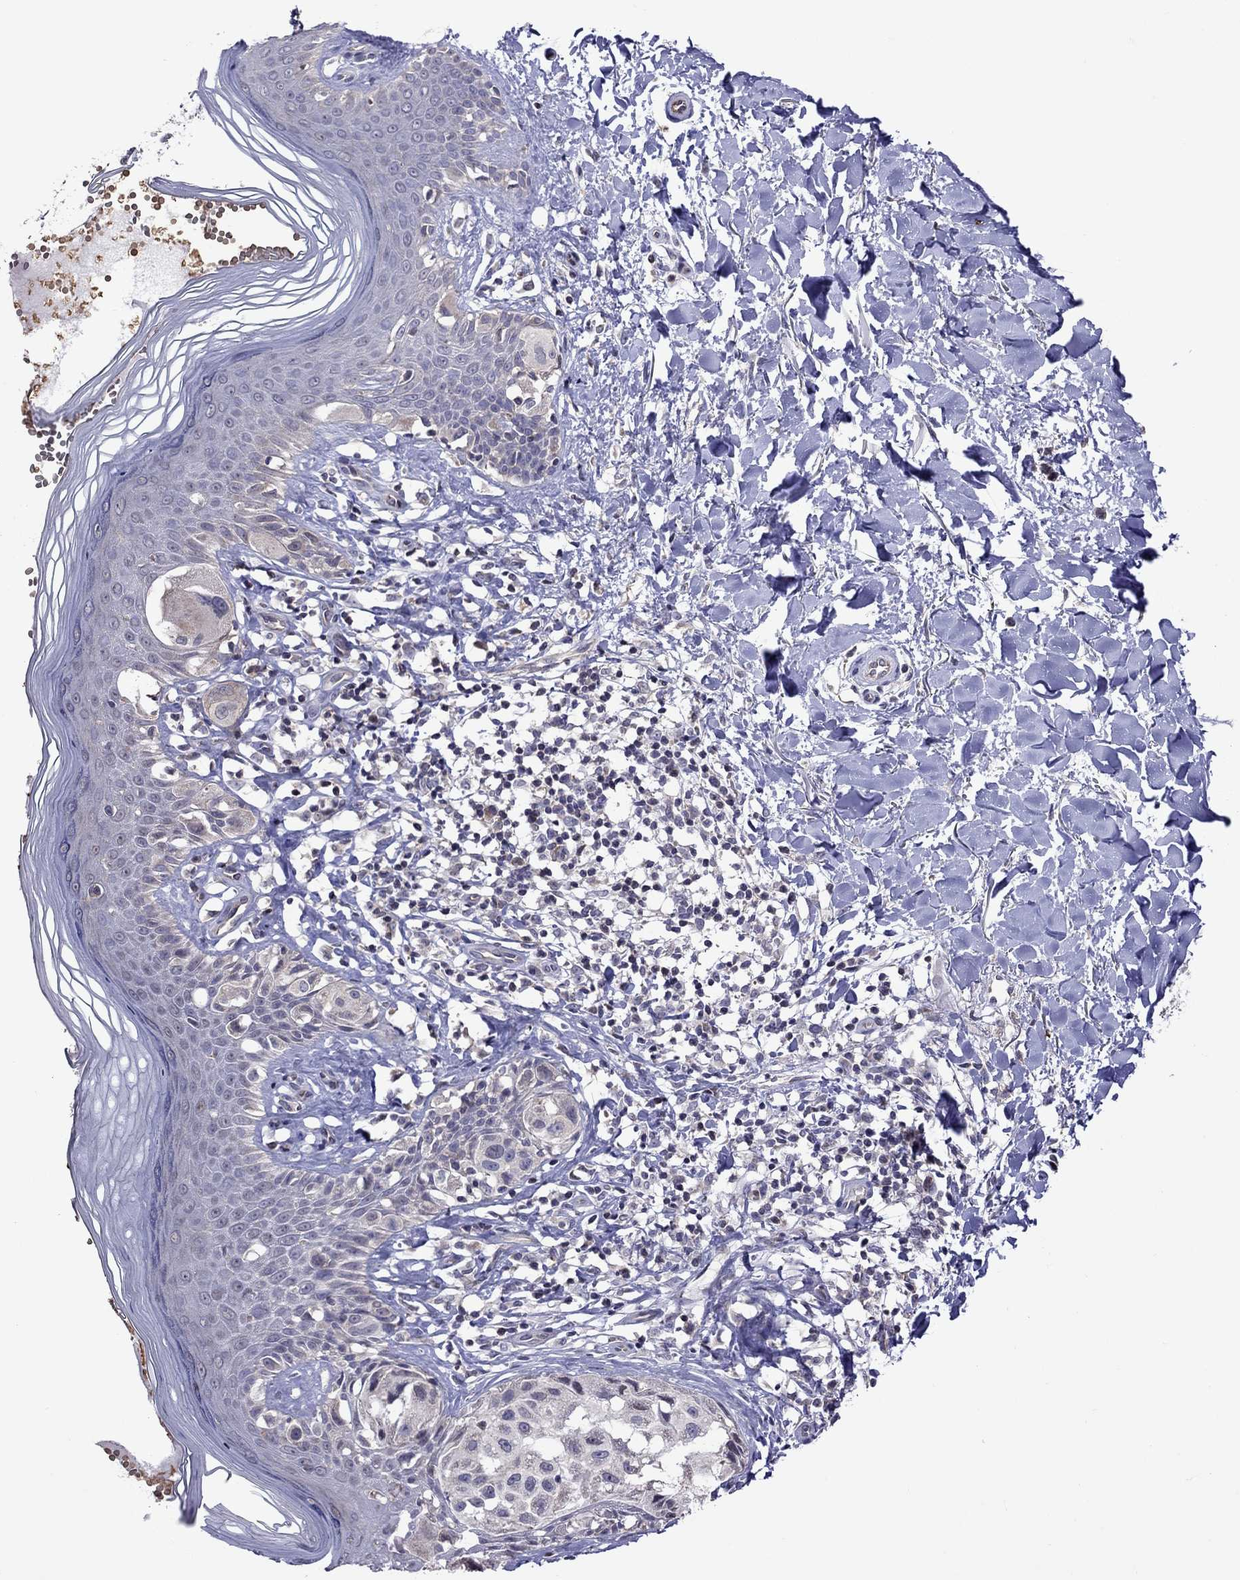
{"staining": {"intensity": "negative", "quantity": "none", "location": "none"}, "tissue": "melanoma", "cell_type": "Tumor cells", "image_type": "cancer", "snomed": [{"axis": "morphology", "description": "Malignant melanoma, NOS"}, {"axis": "topography", "description": "Skin"}], "caption": "DAB immunohistochemical staining of malignant melanoma displays no significant staining in tumor cells.", "gene": "ADAM28", "patient": {"sex": "female", "age": 73}}